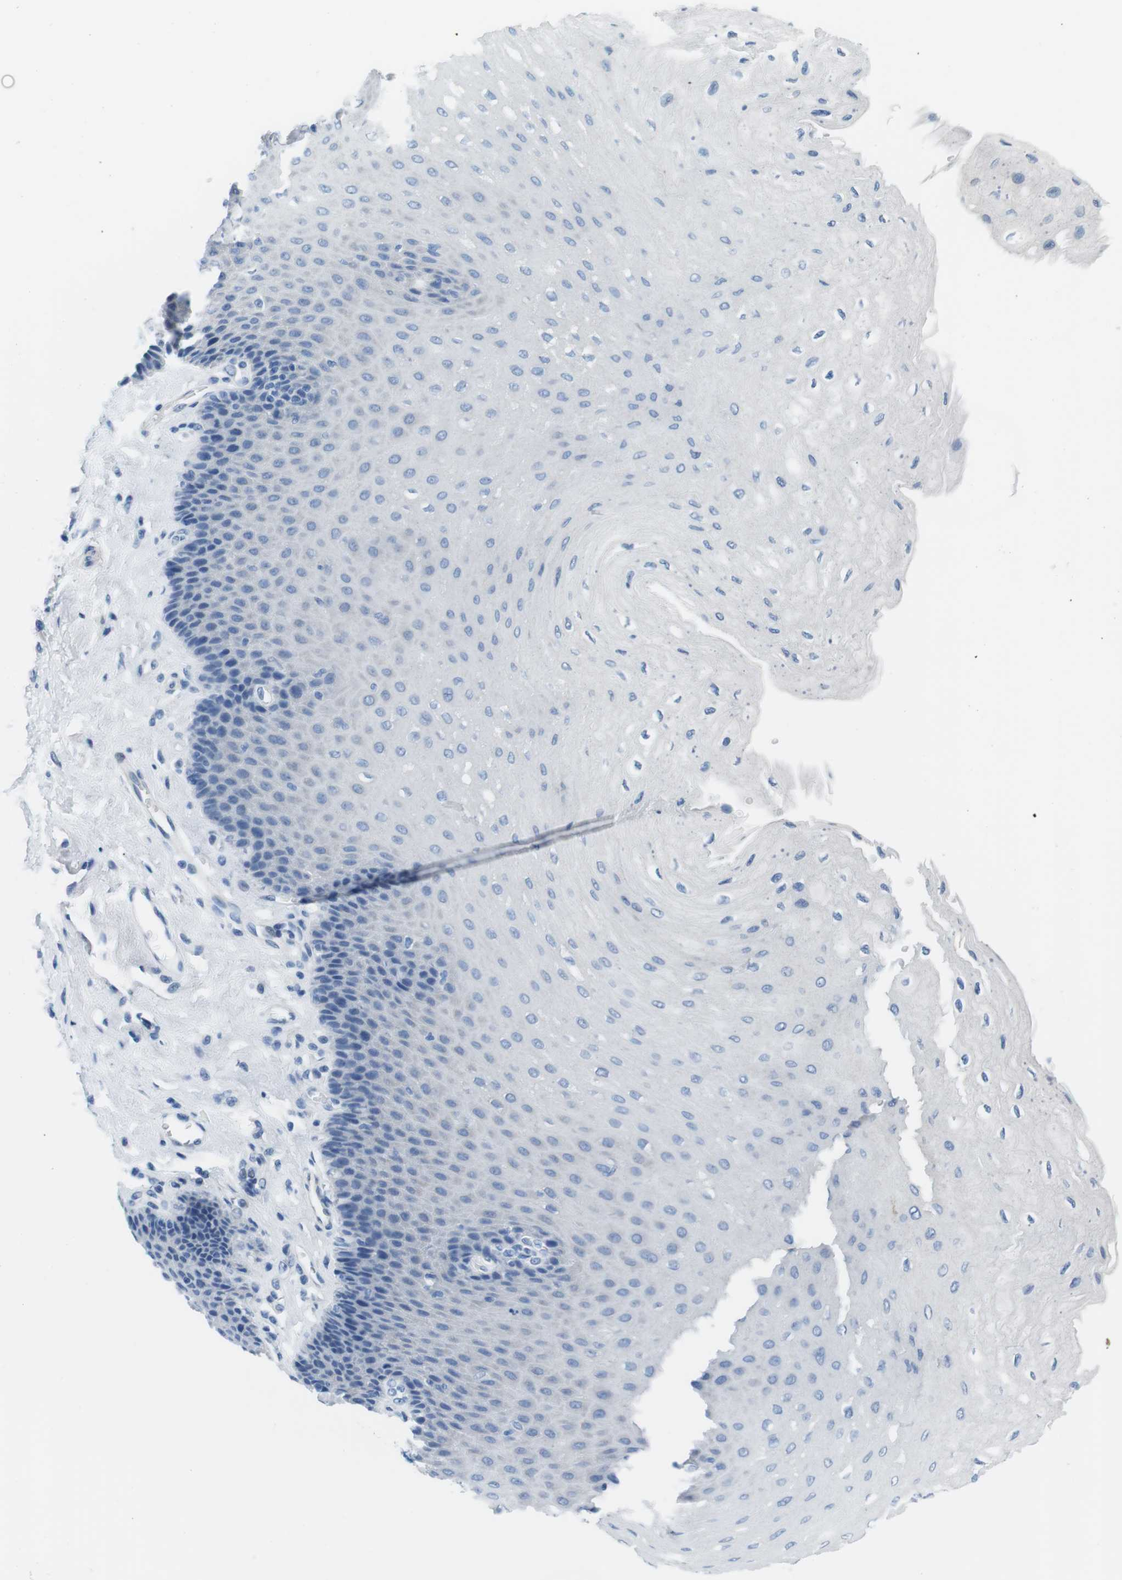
{"staining": {"intensity": "negative", "quantity": "none", "location": "none"}, "tissue": "esophagus", "cell_type": "Squamous epithelial cells", "image_type": "normal", "snomed": [{"axis": "morphology", "description": "Normal tissue, NOS"}, {"axis": "topography", "description": "Esophagus"}], "caption": "DAB immunohistochemical staining of unremarkable esophagus reveals no significant expression in squamous epithelial cells. Brightfield microscopy of IHC stained with DAB (3,3'-diaminobenzidine) (brown) and hematoxylin (blue), captured at high magnification.", "gene": "MUC2", "patient": {"sex": "female", "age": 72}}